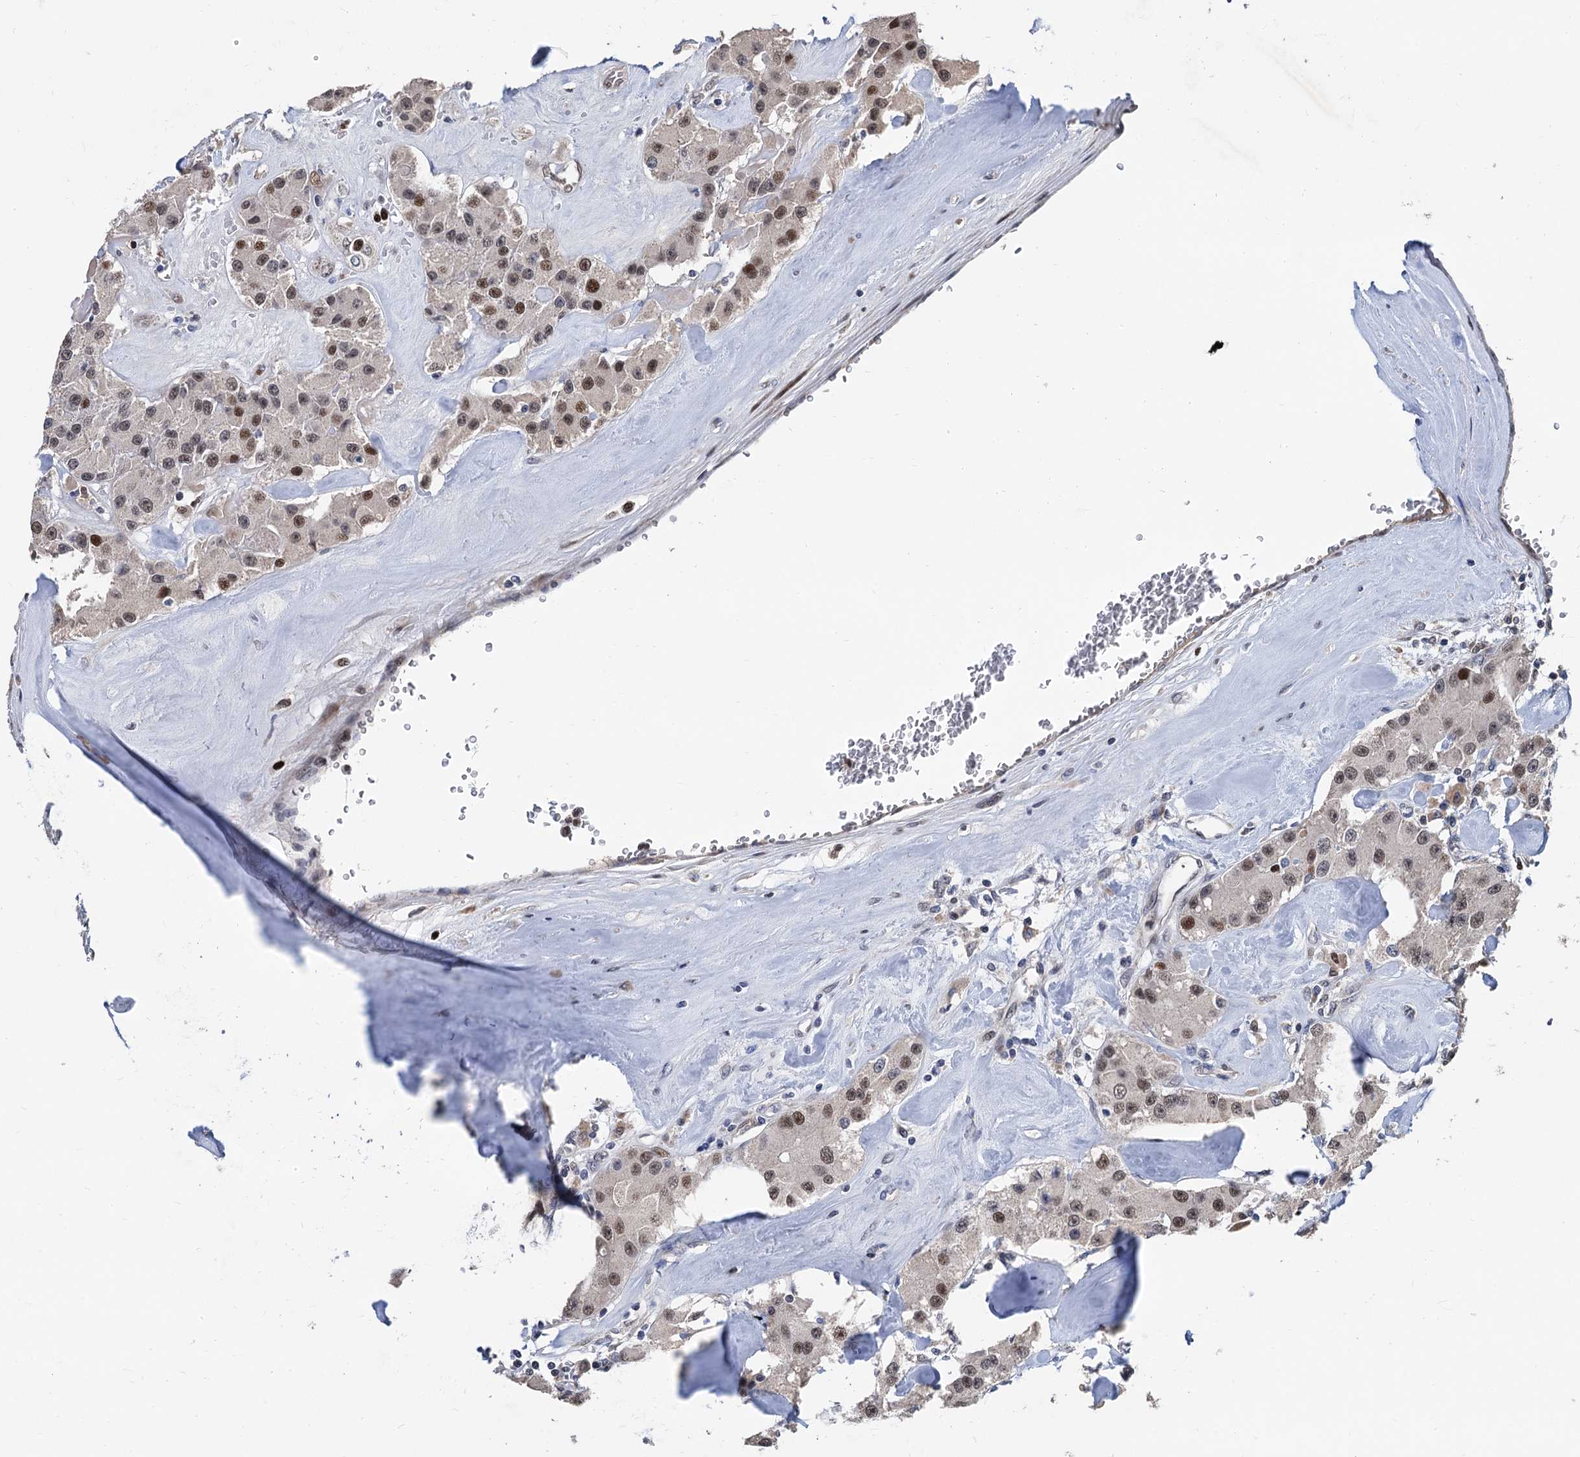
{"staining": {"intensity": "moderate", "quantity": ">75%", "location": "nuclear"}, "tissue": "carcinoid", "cell_type": "Tumor cells", "image_type": "cancer", "snomed": [{"axis": "morphology", "description": "Carcinoid, malignant, NOS"}, {"axis": "topography", "description": "Pancreas"}], "caption": "An image showing moderate nuclear staining in approximately >75% of tumor cells in carcinoid, as visualized by brown immunohistochemical staining.", "gene": "TSEN34", "patient": {"sex": "male", "age": 41}}